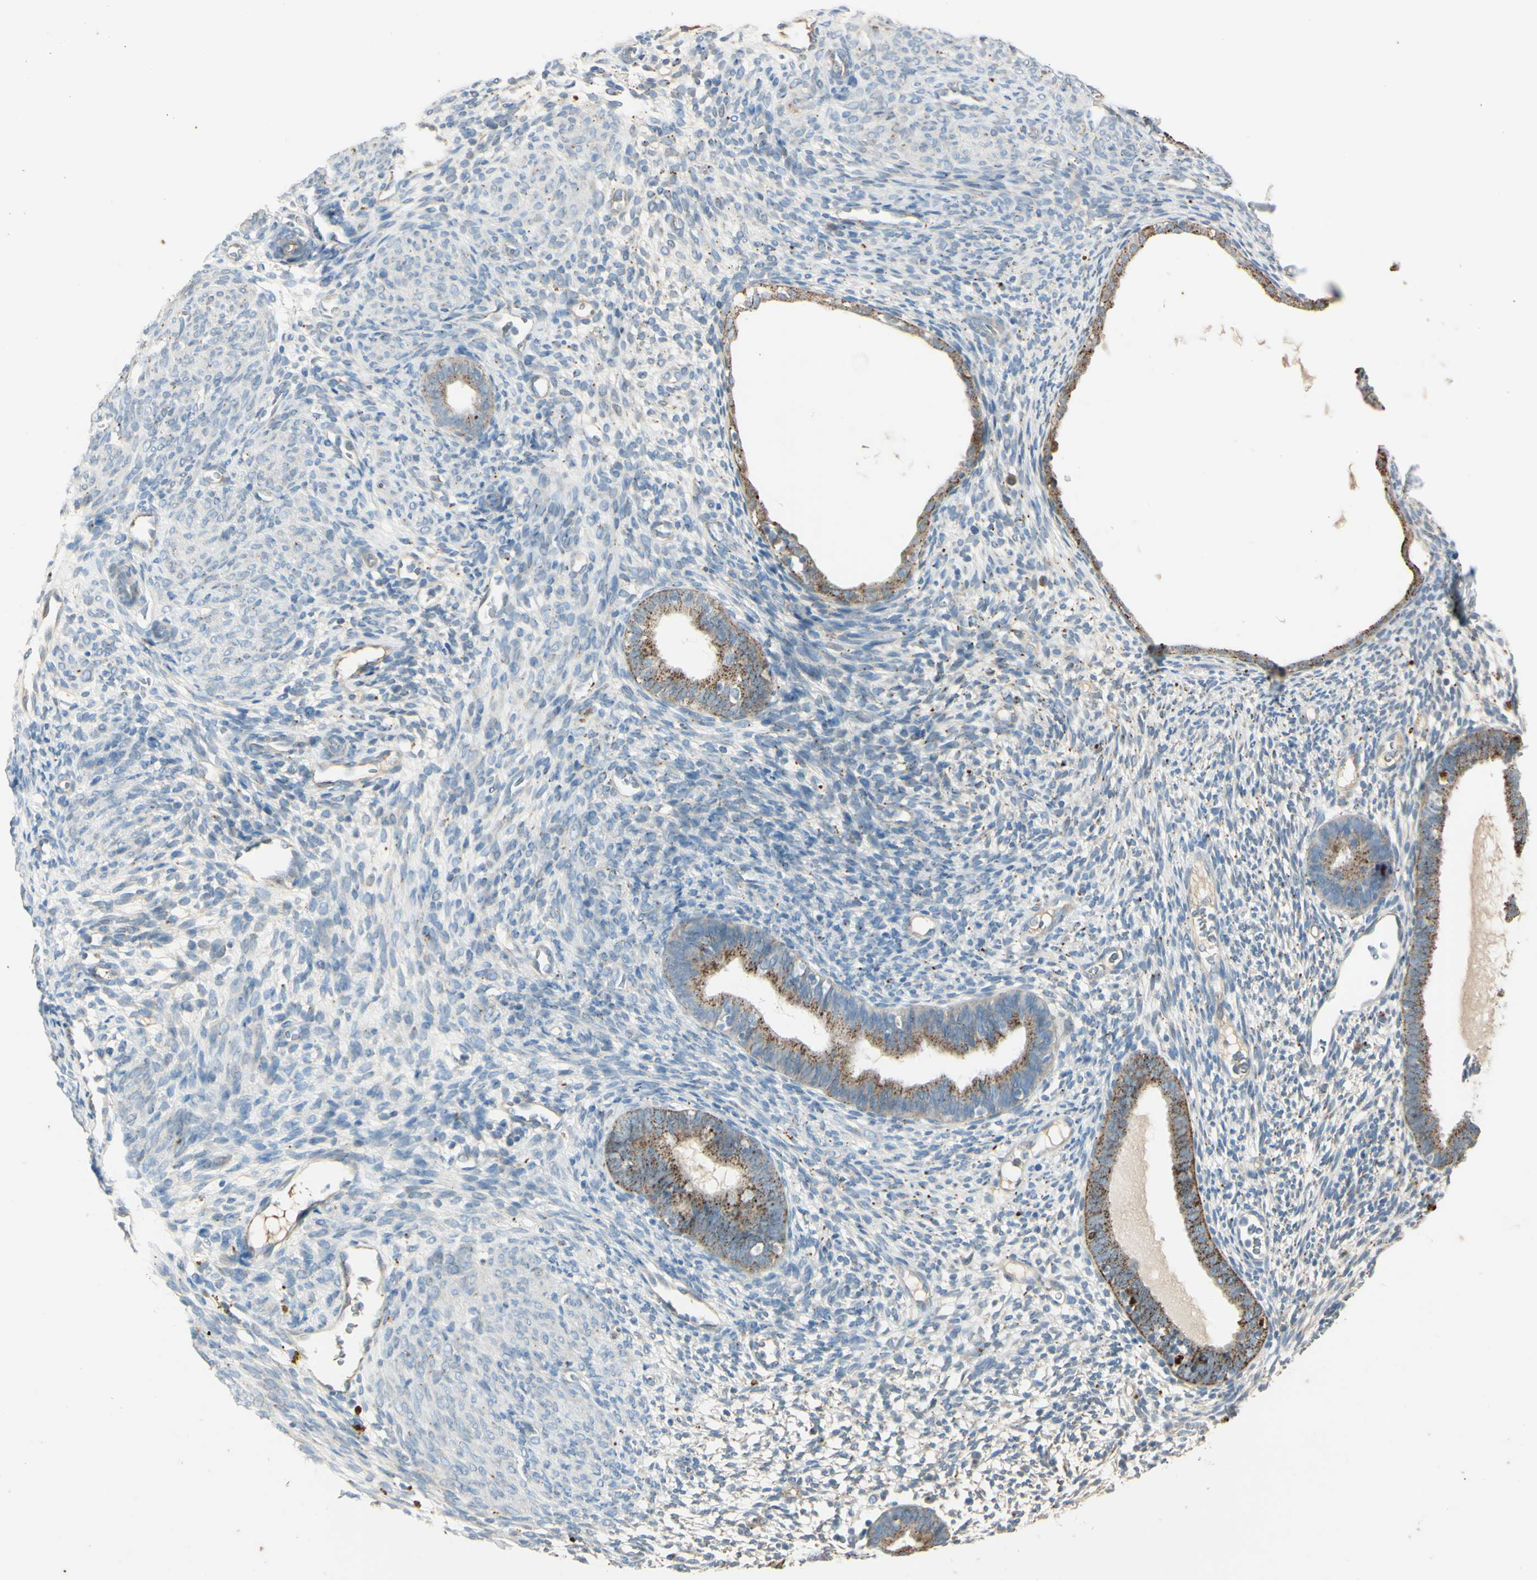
{"staining": {"intensity": "weak", "quantity": ">75%", "location": "cytoplasmic/membranous"}, "tissue": "endometrium", "cell_type": "Cells in endometrial stroma", "image_type": "normal", "snomed": [{"axis": "morphology", "description": "Normal tissue, NOS"}, {"axis": "morphology", "description": "Atrophy, NOS"}, {"axis": "topography", "description": "Uterus"}, {"axis": "topography", "description": "Endometrium"}], "caption": "Weak cytoplasmic/membranous protein expression is appreciated in about >75% of cells in endometrial stroma in endometrium.", "gene": "ANGPTL1", "patient": {"sex": "female", "age": 68}}